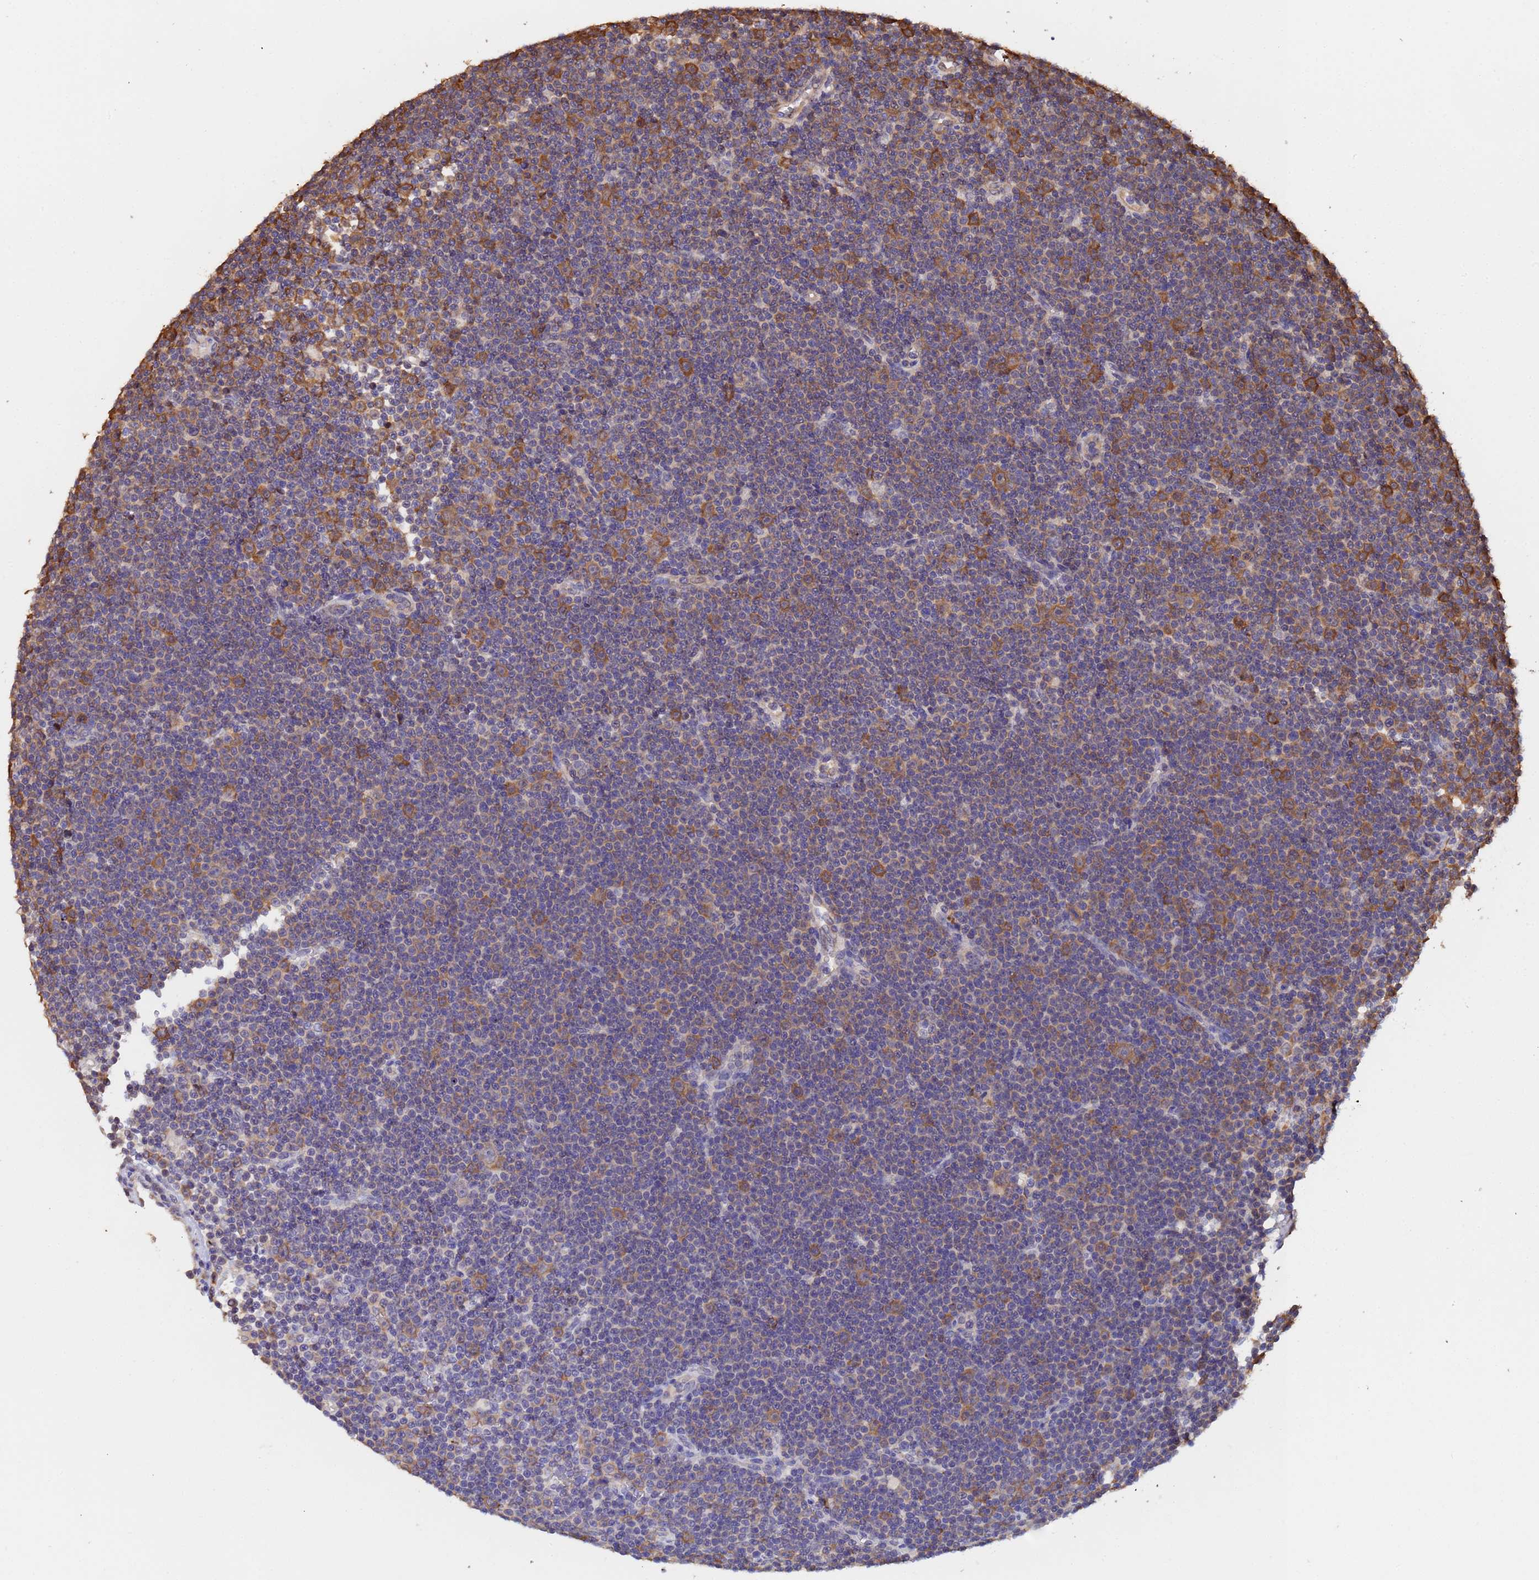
{"staining": {"intensity": "moderate", "quantity": "25%-75%", "location": "cytoplasmic/membranous"}, "tissue": "lymphoma", "cell_type": "Tumor cells", "image_type": "cancer", "snomed": [{"axis": "morphology", "description": "Malignant lymphoma, non-Hodgkin's type, Low grade"}, {"axis": "topography", "description": "Lymph node"}], "caption": "Immunohistochemistry (IHC) image of low-grade malignant lymphoma, non-Hodgkin's type stained for a protein (brown), which reveals medium levels of moderate cytoplasmic/membranous positivity in approximately 25%-75% of tumor cells.", "gene": "FAM25A", "patient": {"sex": "female", "age": 67}}